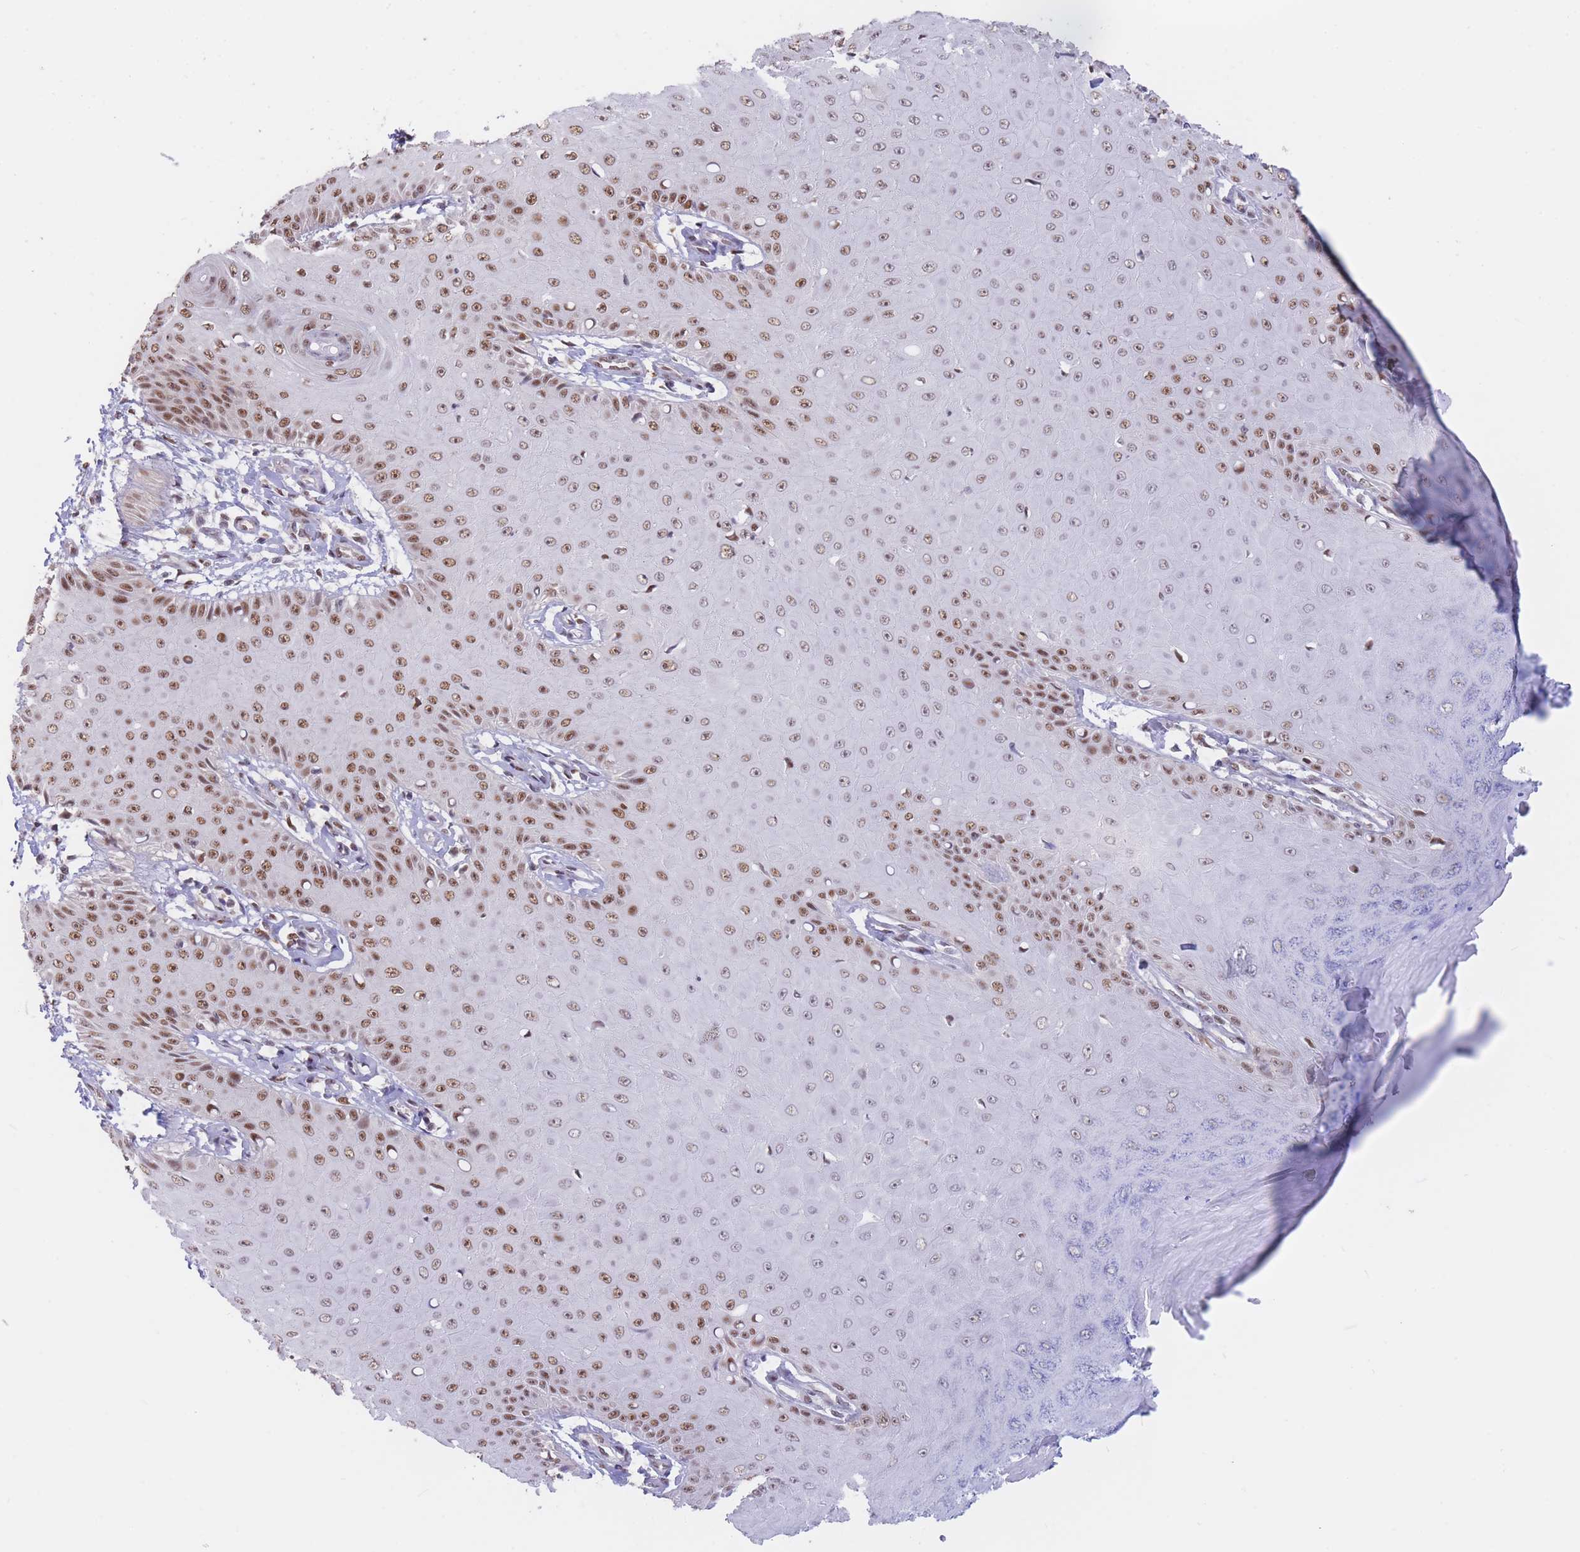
{"staining": {"intensity": "moderate", "quantity": ">75%", "location": "nuclear"}, "tissue": "skin cancer", "cell_type": "Tumor cells", "image_type": "cancer", "snomed": [{"axis": "morphology", "description": "Squamous cell carcinoma, NOS"}, {"axis": "topography", "description": "Skin"}], "caption": "Approximately >75% of tumor cells in human skin cancer exhibit moderate nuclear protein staining as visualized by brown immunohistochemical staining.", "gene": "SMAD9", "patient": {"sex": "male", "age": 70}}